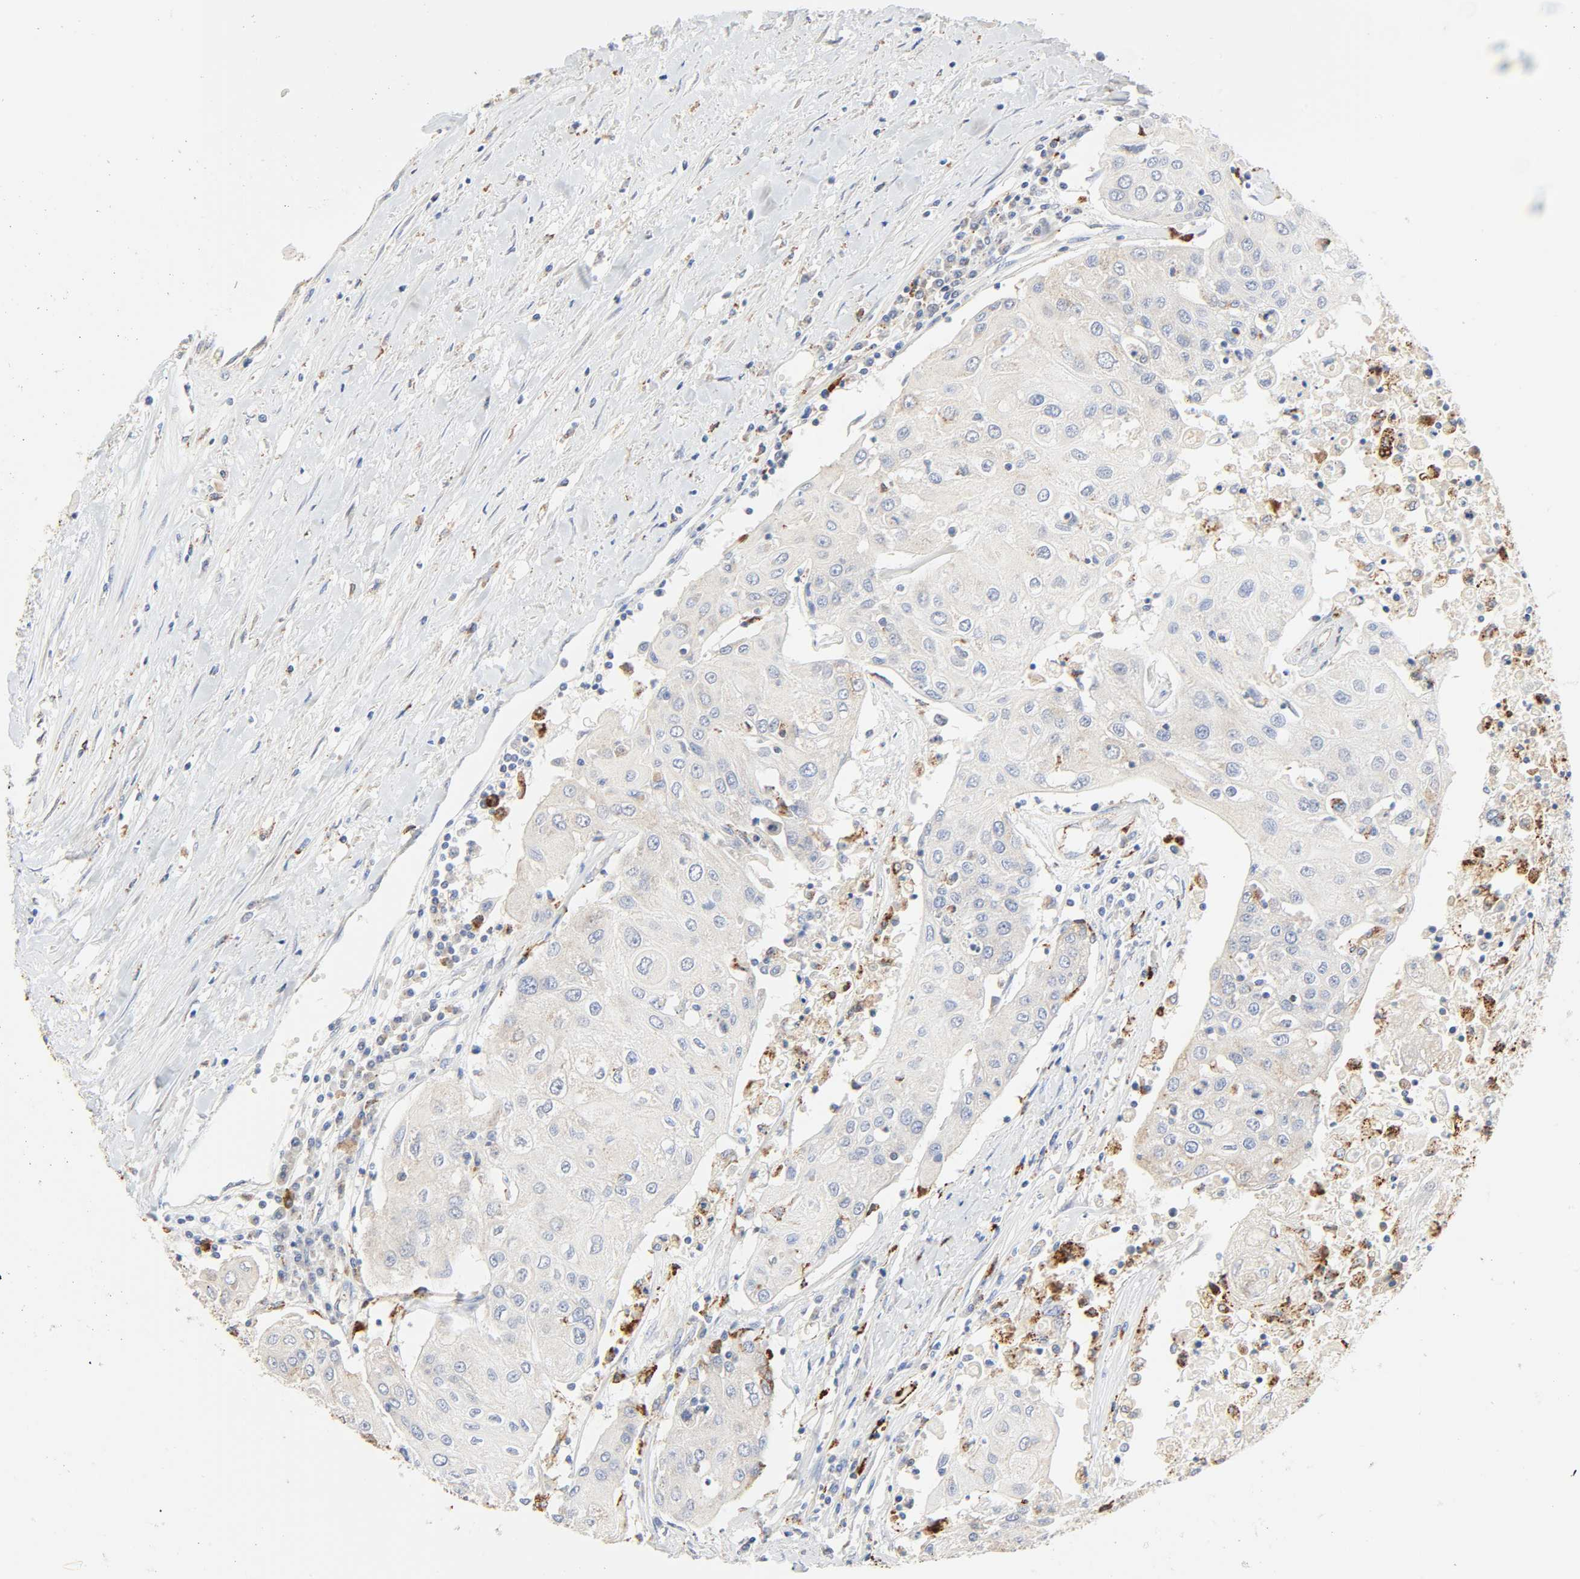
{"staining": {"intensity": "moderate", "quantity": "<25%", "location": "cytoplasmic/membranous"}, "tissue": "urothelial cancer", "cell_type": "Tumor cells", "image_type": "cancer", "snomed": [{"axis": "morphology", "description": "Urothelial carcinoma, High grade"}, {"axis": "topography", "description": "Urinary bladder"}], "caption": "This is an image of immunohistochemistry staining of high-grade urothelial carcinoma, which shows moderate staining in the cytoplasmic/membranous of tumor cells.", "gene": "CAMK2A", "patient": {"sex": "female", "age": 85}}